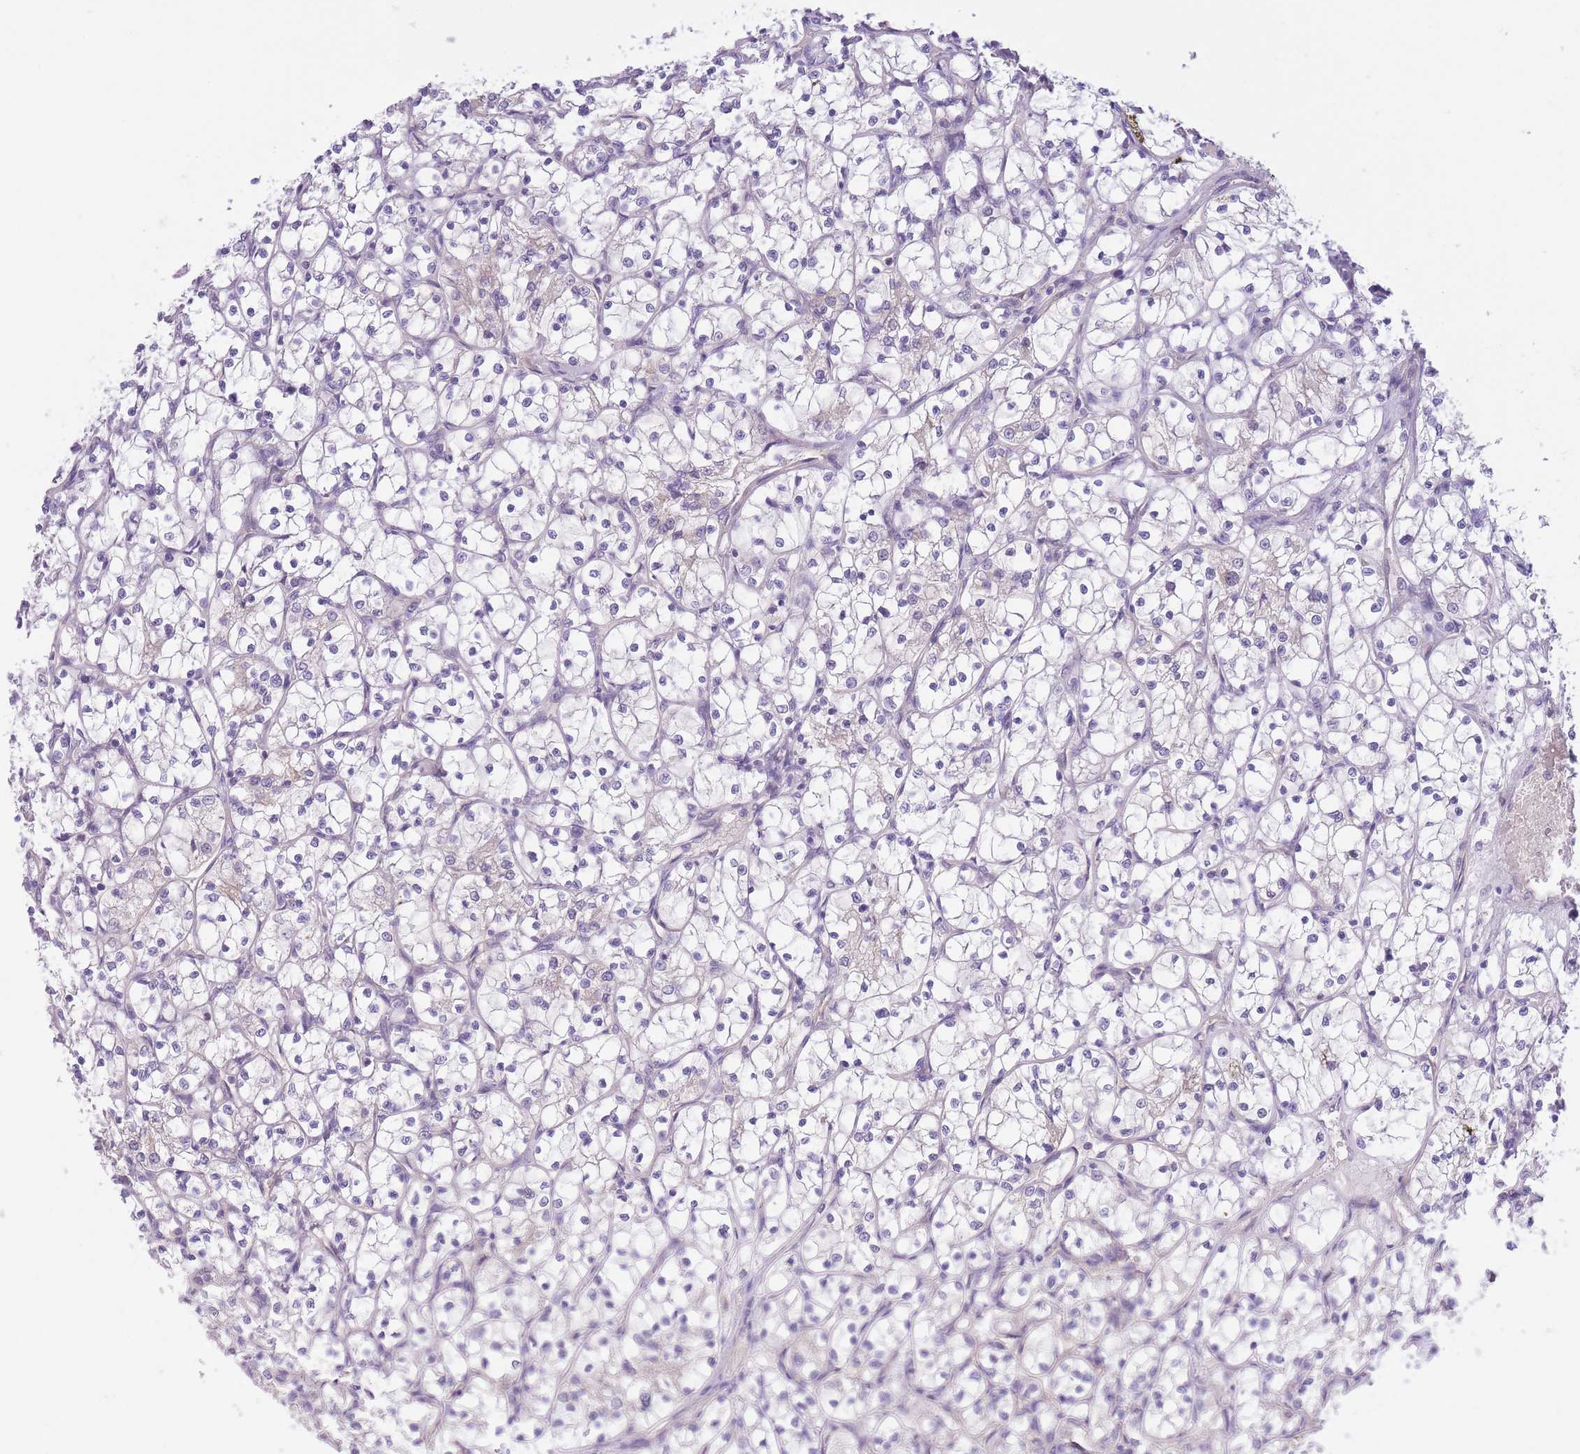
{"staining": {"intensity": "negative", "quantity": "none", "location": "none"}, "tissue": "renal cancer", "cell_type": "Tumor cells", "image_type": "cancer", "snomed": [{"axis": "morphology", "description": "Adenocarcinoma, NOS"}, {"axis": "topography", "description": "Kidney"}], "caption": "This histopathology image is of renal adenocarcinoma stained with immunohistochemistry (IHC) to label a protein in brown with the nuclei are counter-stained blue. There is no positivity in tumor cells.", "gene": "REV1", "patient": {"sex": "female", "age": 69}}